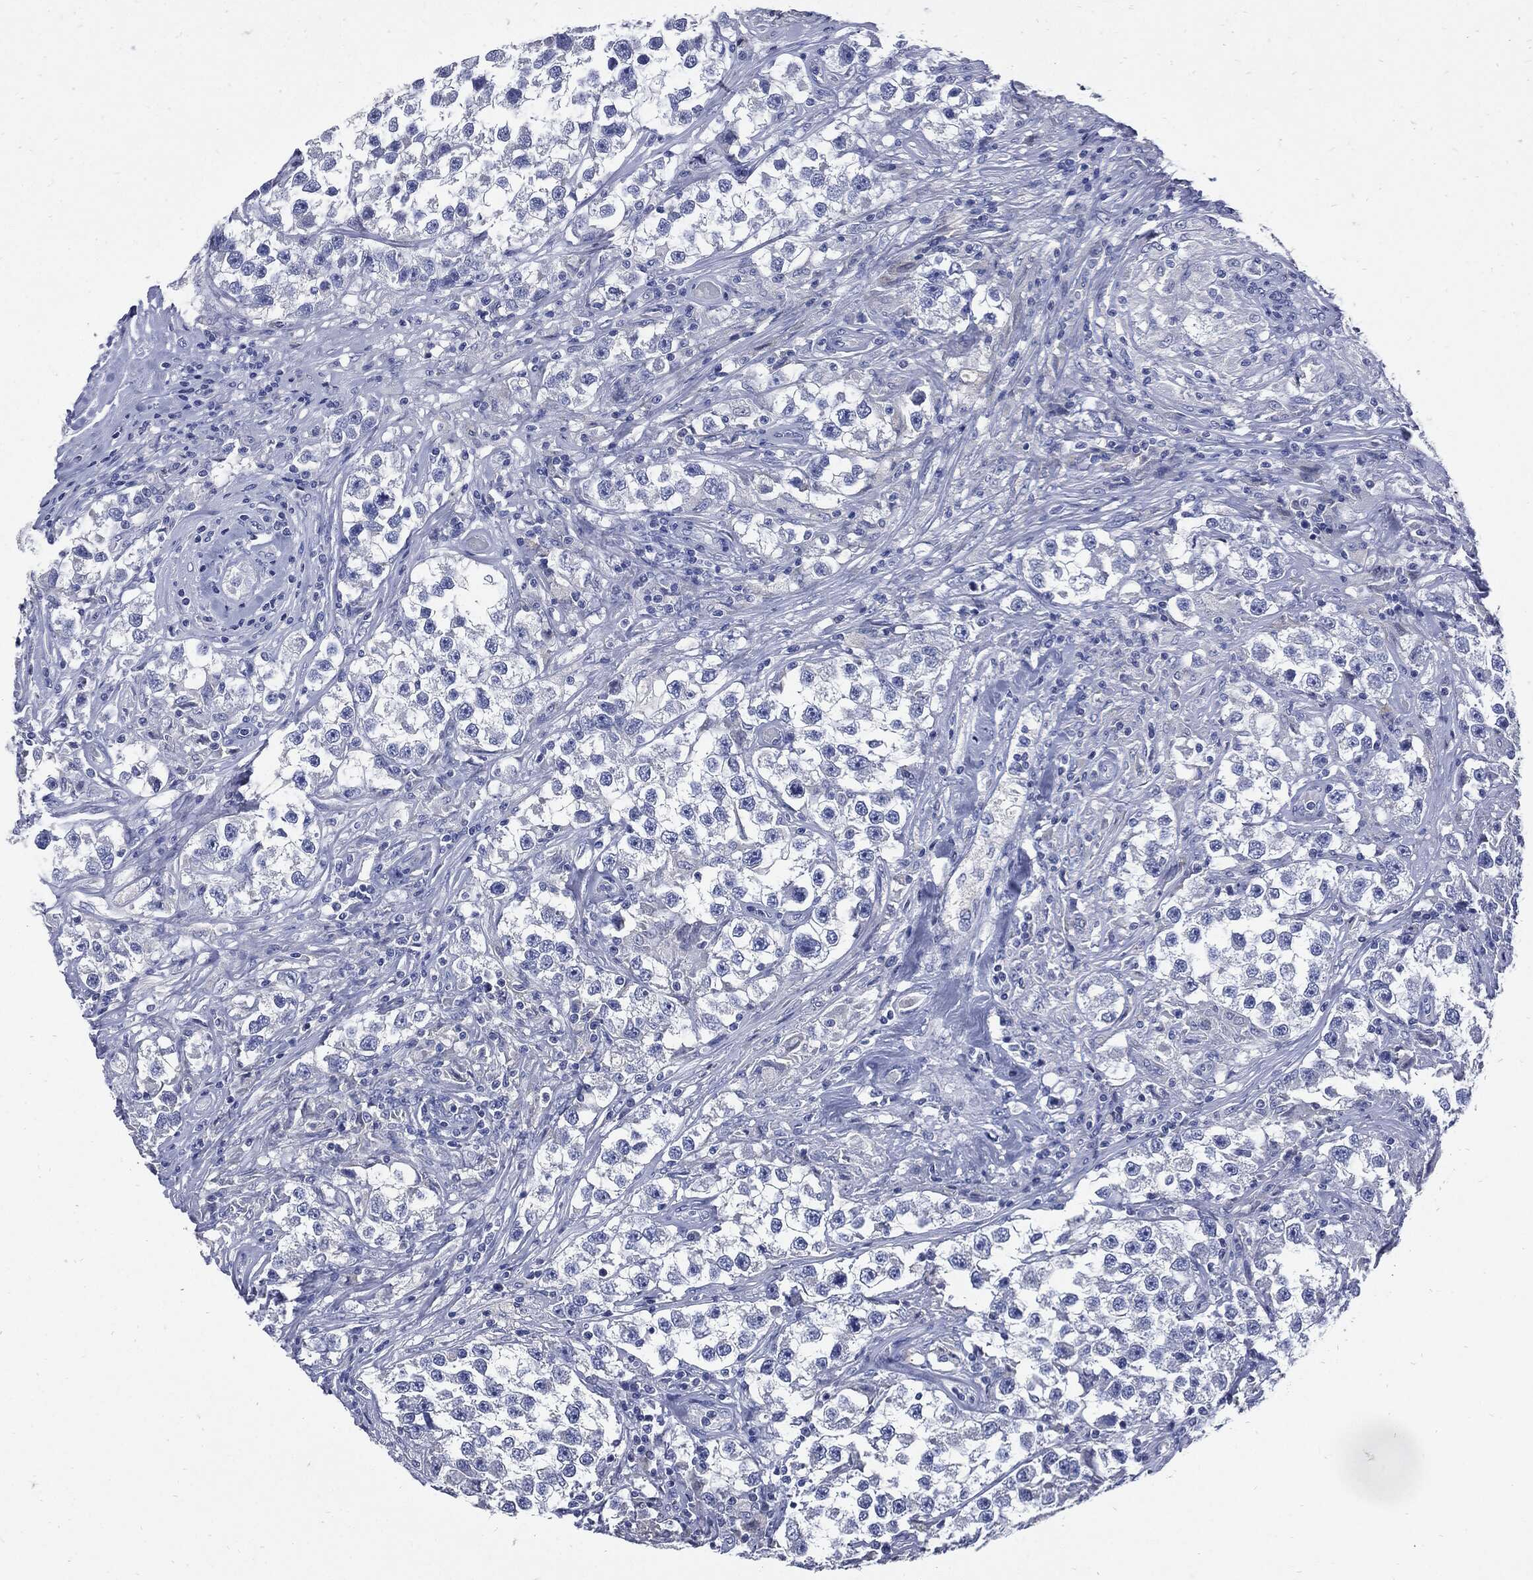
{"staining": {"intensity": "negative", "quantity": "none", "location": "none"}, "tissue": "testis cancer", "cell_type": "Tumor cells", "image_type": "cancer", "snomed": [{"axis": "morphology", "description": "Seminoma, NOS"}, {"axis": "topography", "description": "Testis"}], "caption": "Image shows no significant protein staining in tumor cells of seminoma (testis). (Brightfield microscopy of DAB (3,3'-diaminobenzidine) immunohistochemistry at high magnification).", "gene": "CPE", "patient": {"sex": "male", "age": 46}}